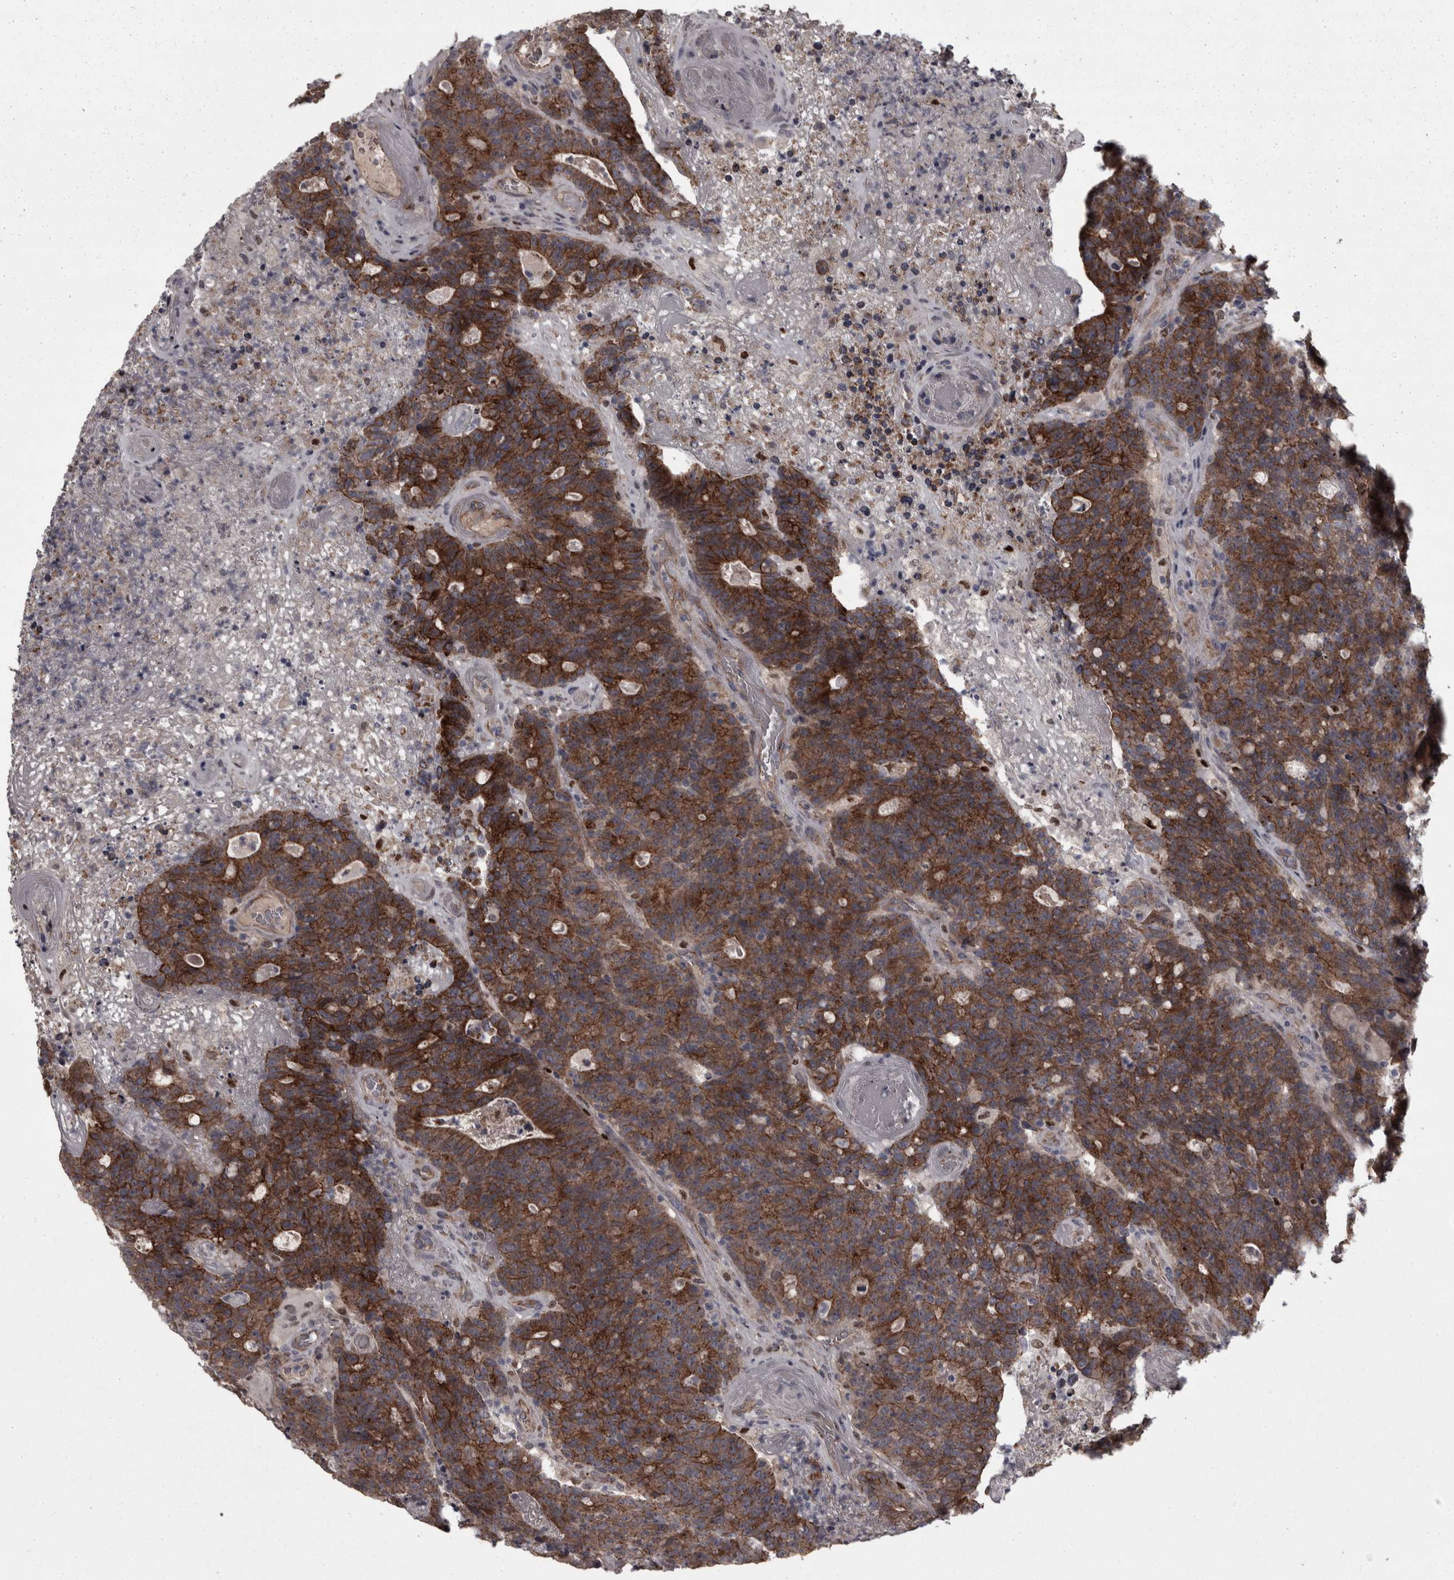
{"staining": {"intensity": "strong", "quantity": ">75%", "location": "cytoplasmic/membranous"}, "tissue": "colorectal cancer", "cell_type": "Tumor cells", "image_type": "cancer", "snomed": [{"axis": "morphology", "description": "Normal tissue, NOS"}, {"axis": "morphology", "description": "Adenocarcinoma, NOS"}, {"axis": "topography", "description": "Colon"}], "caption": "Protein staining shows strong cytoplasmic/membranous positivity in approximately >75% of tumor cells in colorectal cancer (adenocarcinoma). (Stains: DAB (3,3'-diaminobenzidine) in brown, nuclei in blue, Microscopy: brightfield microscopy at high magnification).", "gene": "PCDH17", "patient": {"sex": "female", "age": 75}}